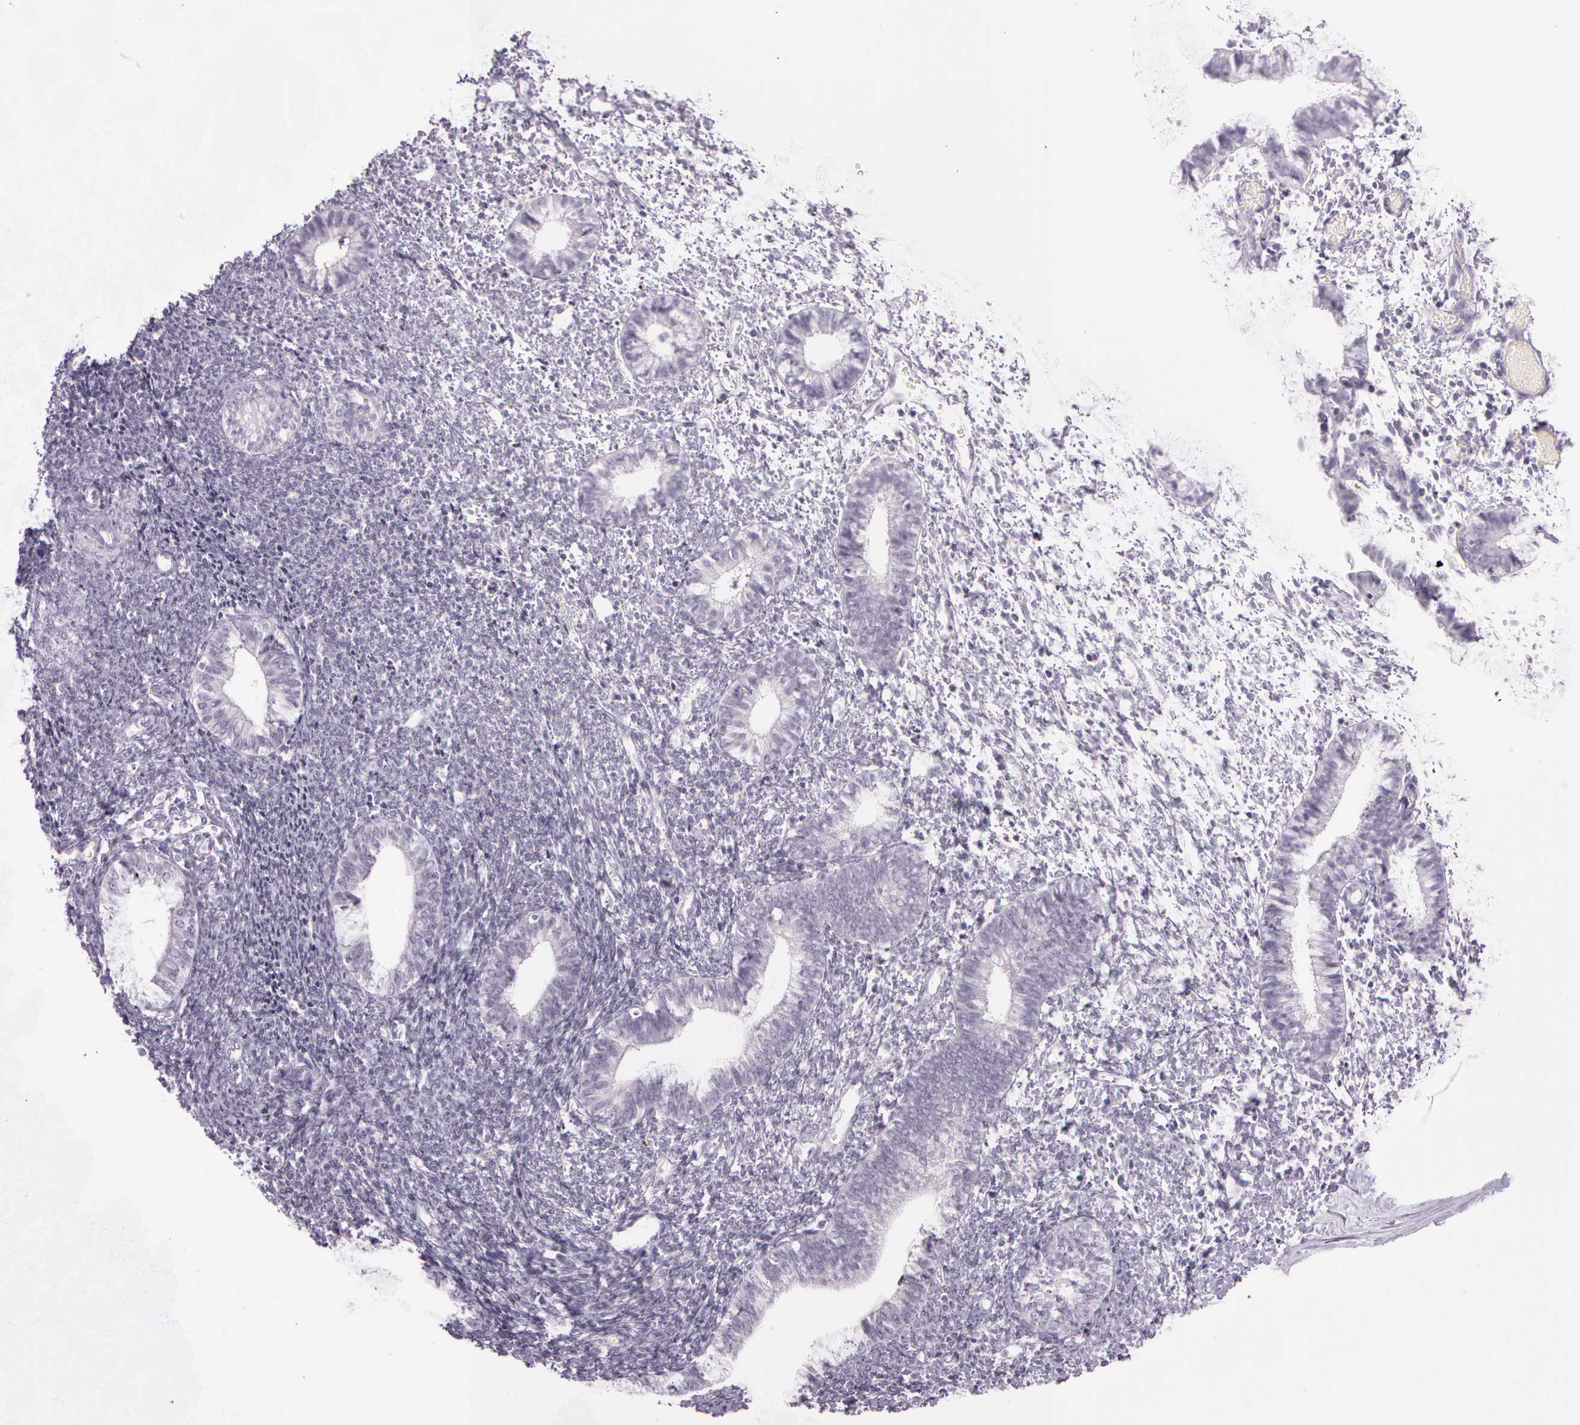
{"staining": {"intensity": "negative", "quantity": "none", "location": "none"}, "tissue": "endometrium", "cell_type": "Cells in endometrial stroma", "image_type": "normal", "snomed": [{"axis": "morphology", "description": "Normal tissue, NOS"}, {"axis": "topography", "description": "Smooth muscle"}, {"axis": "topography", "description": "Endometrium"}], "caption": "Immunohistochemical staining of benign human endometrium demonstrates no significant expression in cells in endometrial stroma.", "gene": "OTC", "patient": {"sex": "female", "age": 57}}